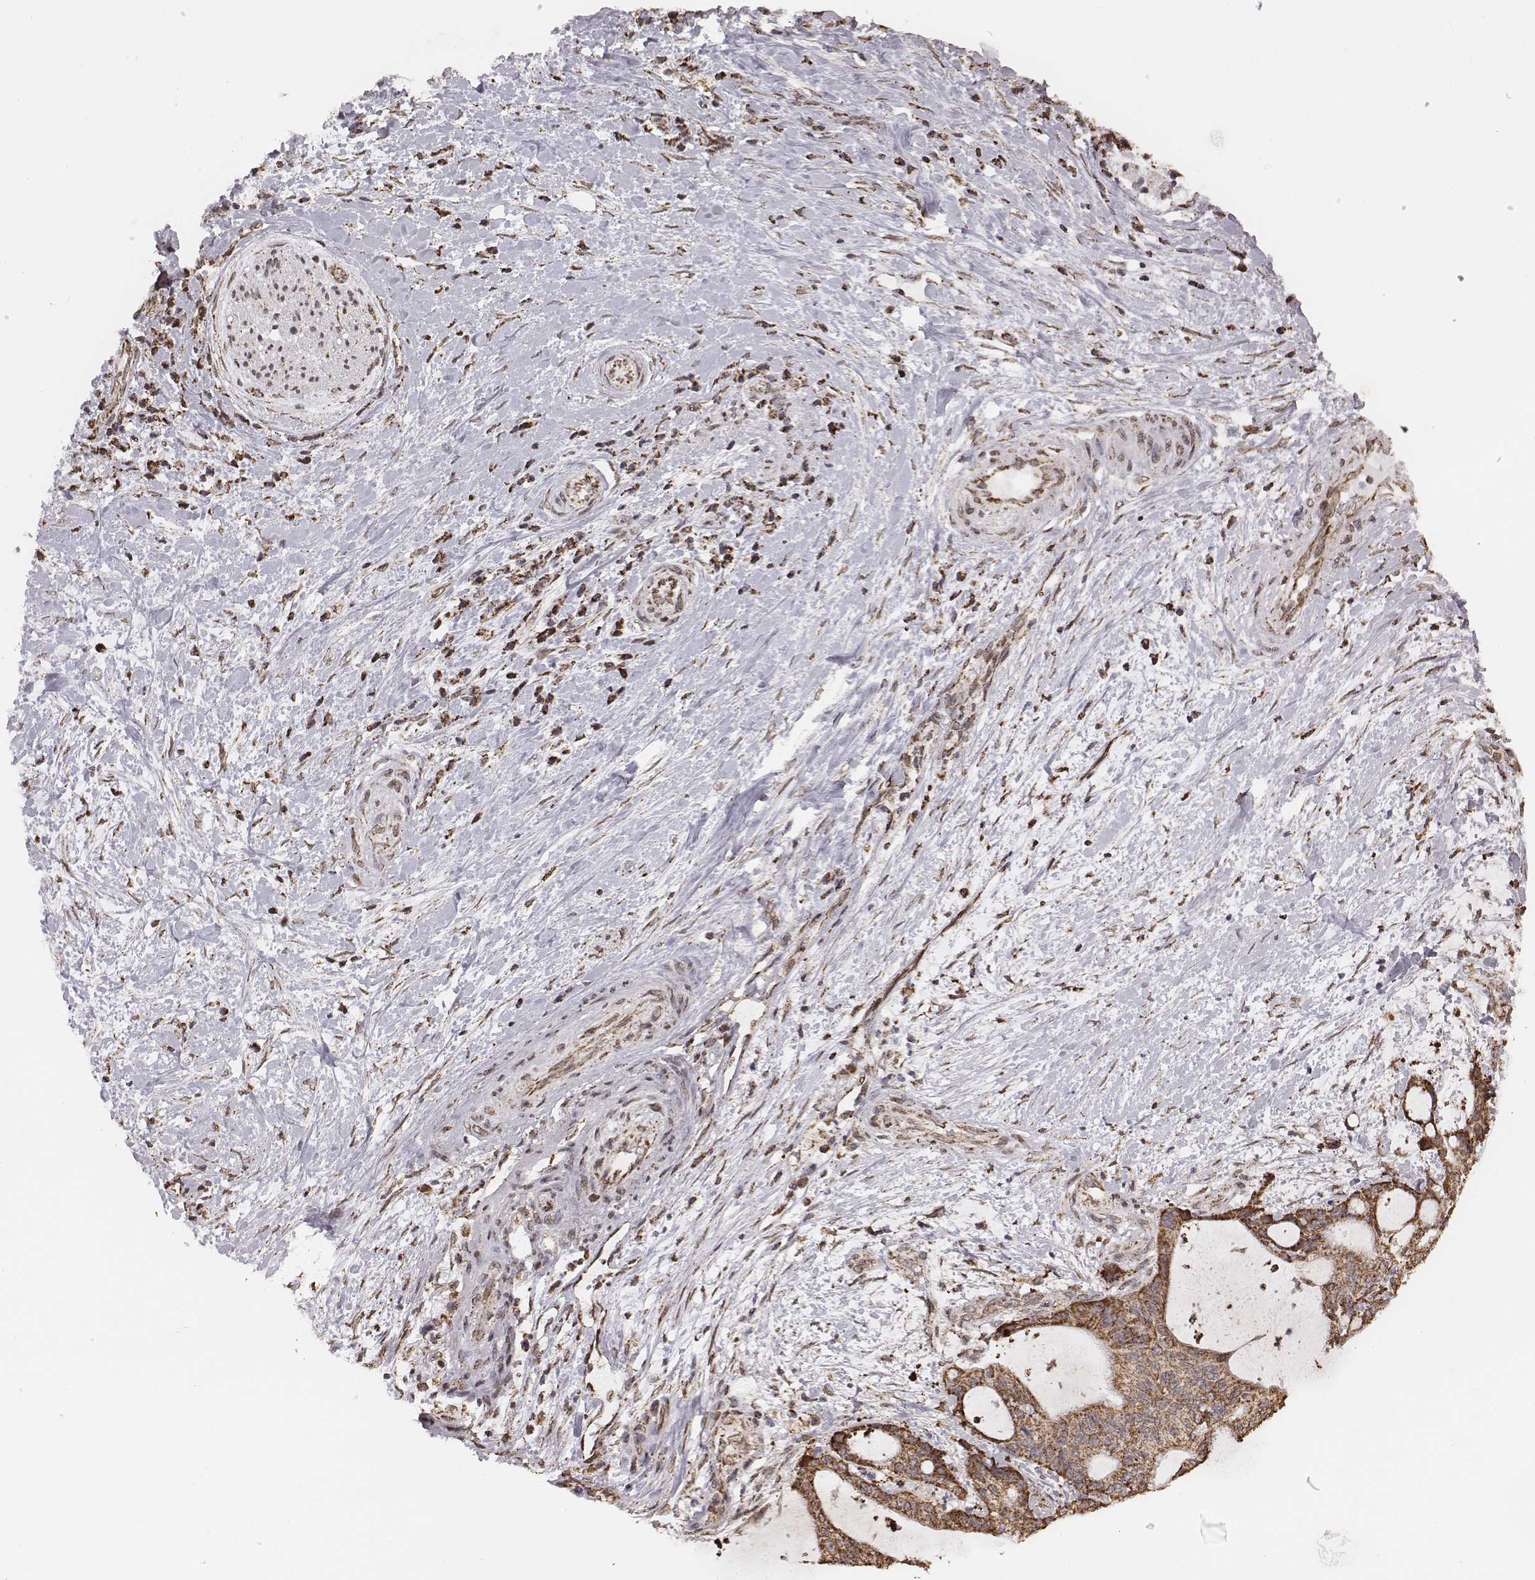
{"staining": {"intensity": "strong", "quantity": ">75%", "location": "cytoplasmic/membranous"}, "tissue": "liver cancer", "cell_type": "Tumor cells", "image_type": "cancer", "snomed": [{"axis": "morphology", "description": "Cholangiocarcinoma"}, {"axis": "topography", "description": "Liver"}], "caption": "Liver cancer (cholangiocarcinoma) stained with DAB IHC reveals high levels of strong cytoplasmic/membranous positivity in approximately >75% of tumor cells. (IHC, brightfield microscopy, high magnification).", "gene": "ACOT2", "patient": {"sex": "female", "age": 73}}